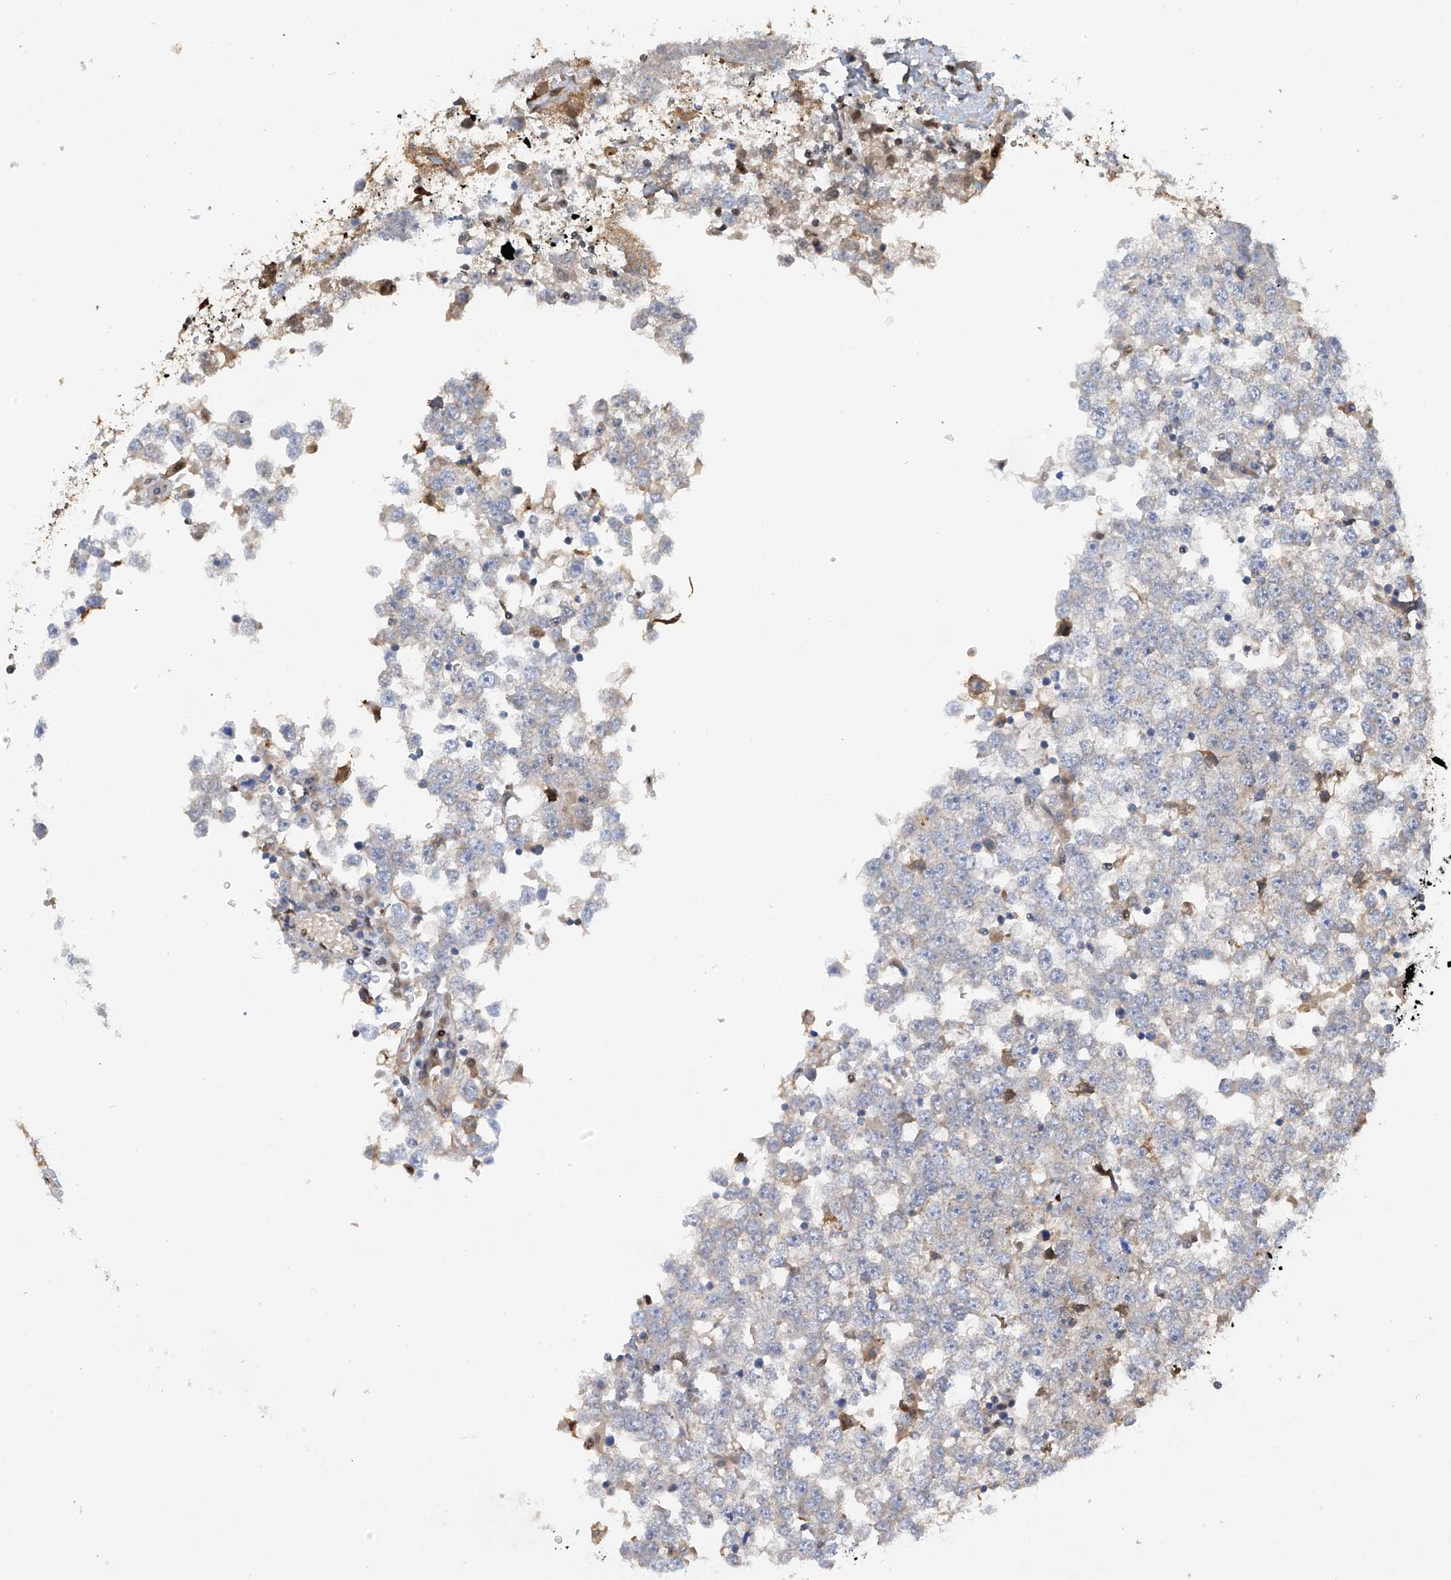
{"staining": {"intensity": "negative", "quantity": "none", "location": "none"}, "tissue": "testis cancer", "cell_type": "Tumor cells", "image_type": "cancer", "snomed": [{"axis": "morphology", "description": "Seminoma, NOS"}, {"axis": "topography", "description": "Testis"}], "caption": "This is a image of IHC staining of testis cancer (seminoma), which shows no staining in tumor cells.", "gene": "PMM1", "patient": {"sex": "male", "age": 65}}